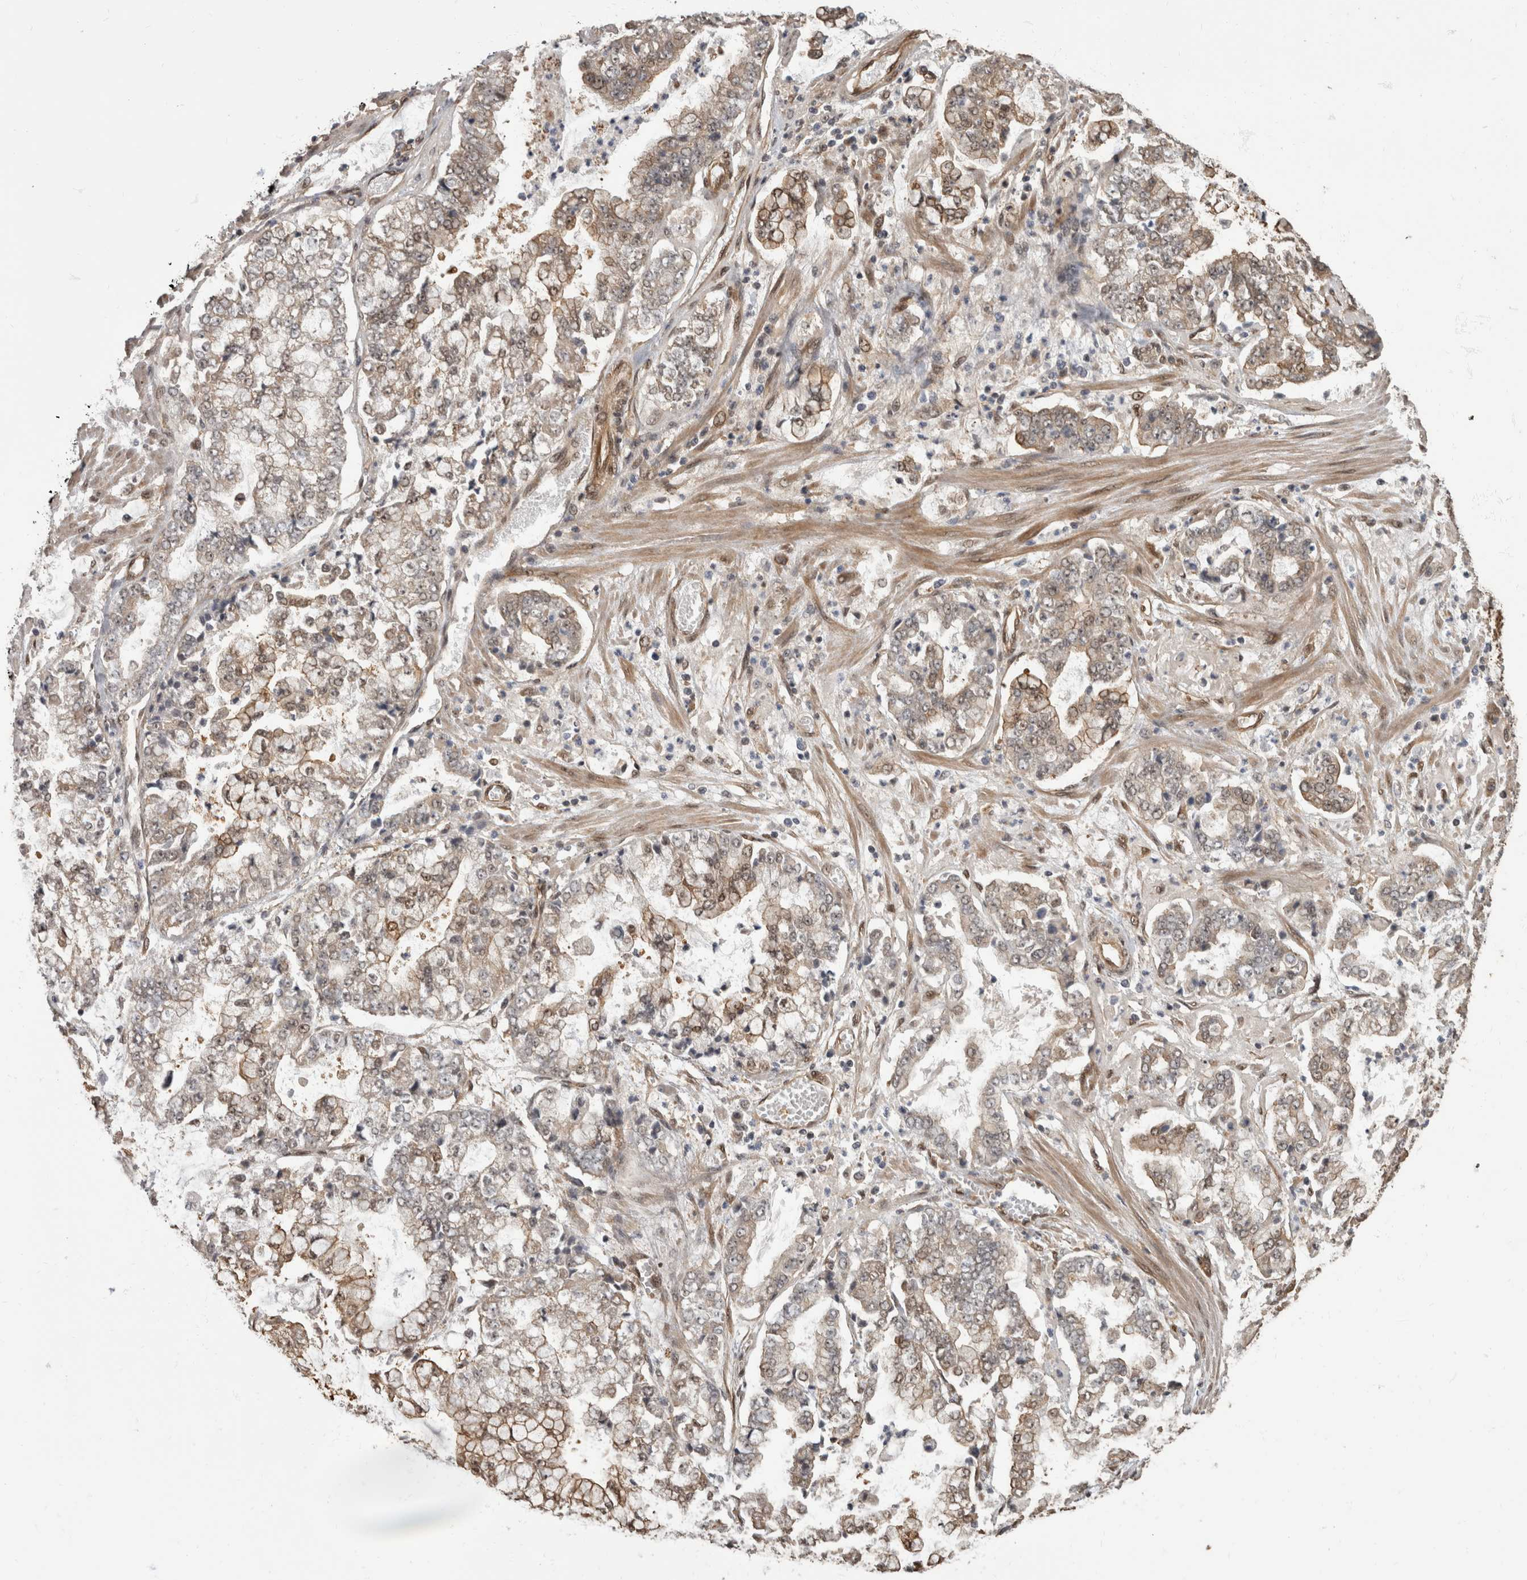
{"staining": {"intensity": "moderate", "quantity": "25%-75%", "location": "cytoplasmic/membranous,nuclear"}, "tissue": "stomach cancer", "cell_type": "Tumor cells", "image_type": "cancer", "snomed": [{"axis": "morphology", "description": "Adenocarcinoma, NOS"}, {"axis": "topography", "description": "Stomach"}], "caption": "A brown stain shows moderate cytoplasmic/membranous and nuclear expression of a protein in adenocarcinoma (stomach) tumor cells.", "gene": "AKT3", "patient": {"sex": "male", "age": 76}}